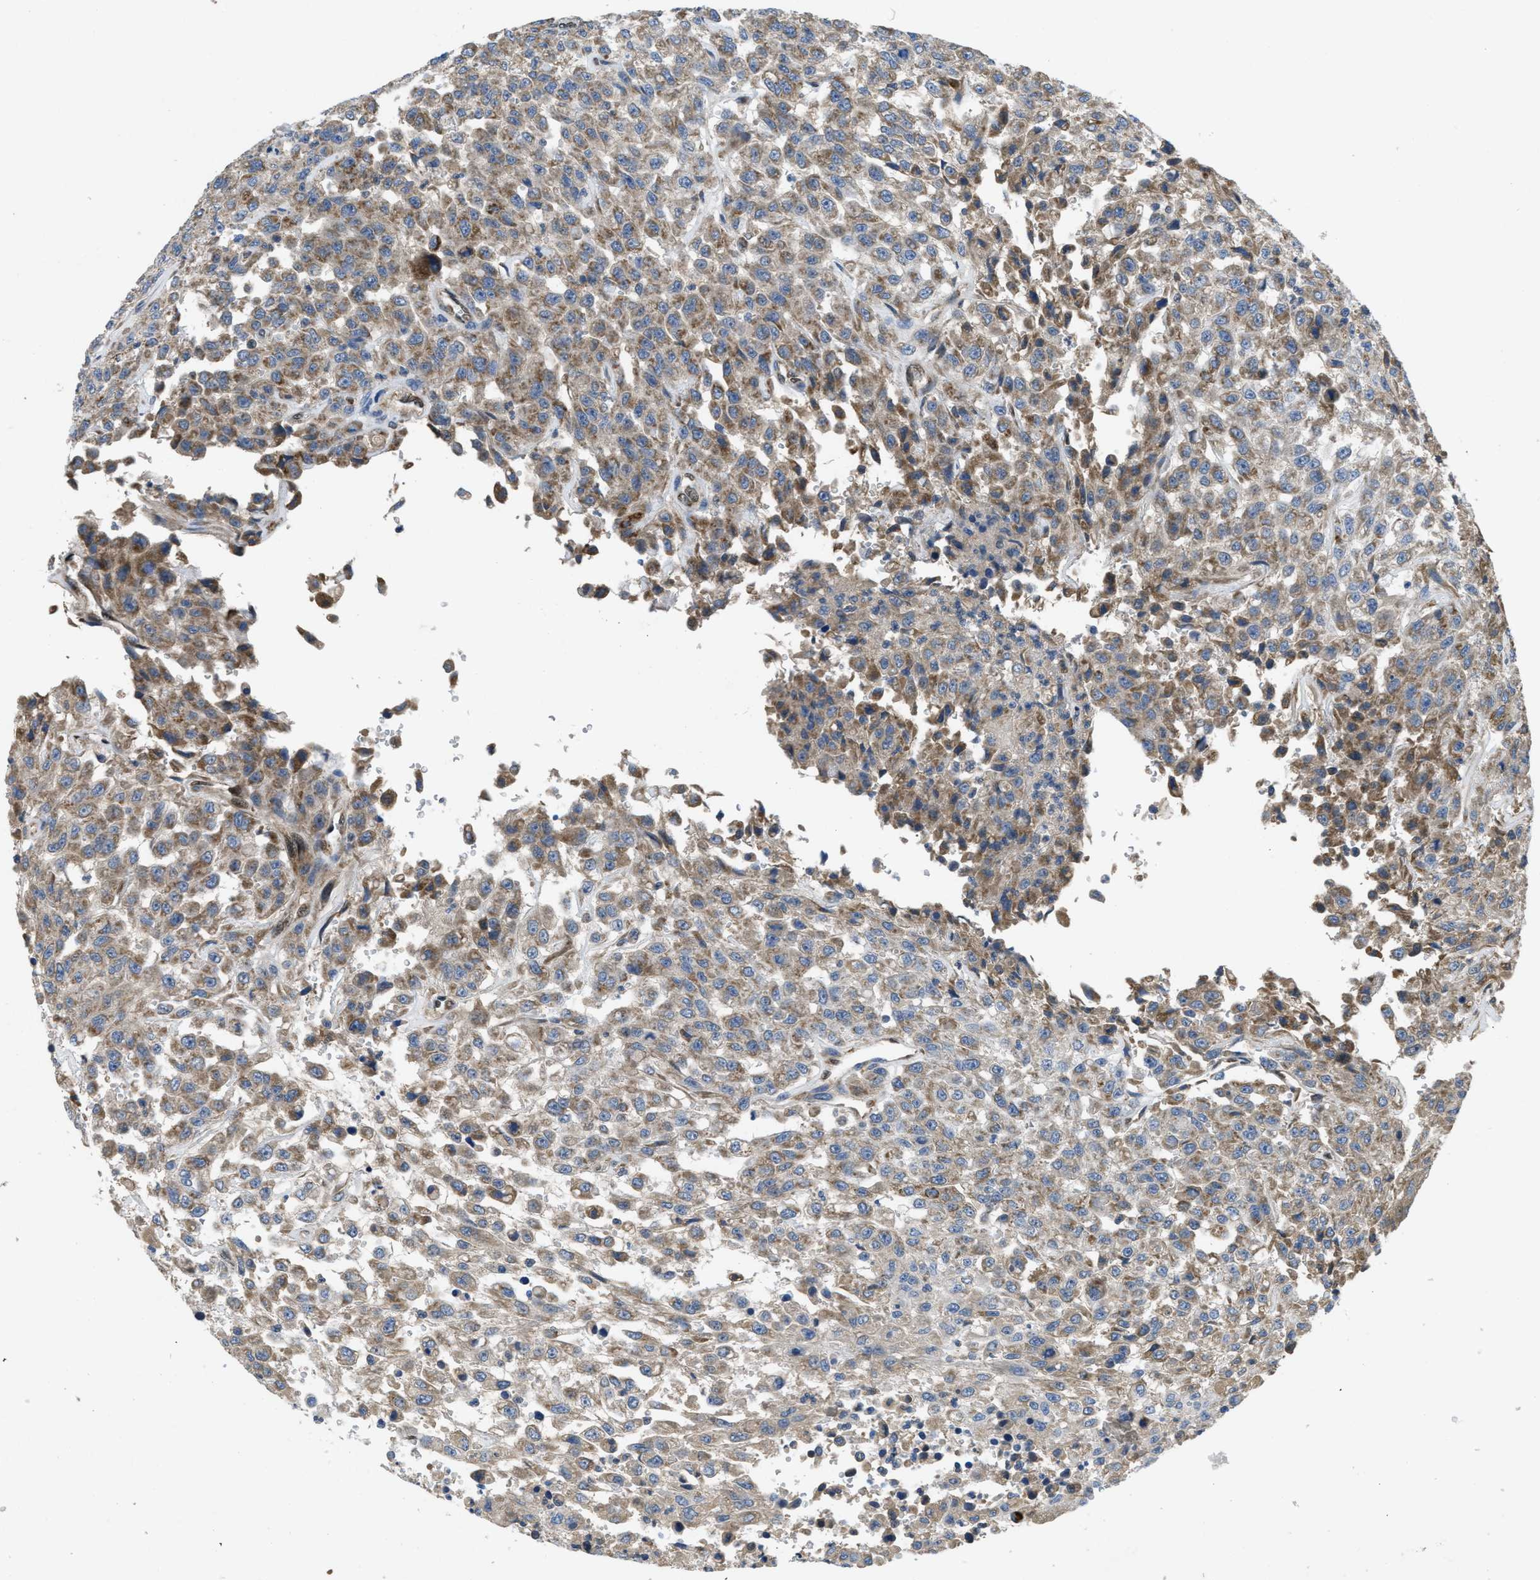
{"staining": {"intensity": "moderate", "quantity": "25%-75%", "location": "cytoplasmic/membranous"}, "tissue": "urothelial cancer", "cell_type": "Tumor cells", "image_type": "cancer", "snomed": [{"axis": "morphology", "description": "Urothelial carcinoma, High grade"}, {"axis": "topography", "description": "Urinary bladder"}], "caption": "This micrograph displays urothelial cancer stained with IHC to label a protein in brown. The cytoplasmic/membranous of tumor cells show moderate positivity for the protein. Nuclei are counter-stained blue.", "gene": "PNKD", "patient": {"sex": "male", "age": 46}}